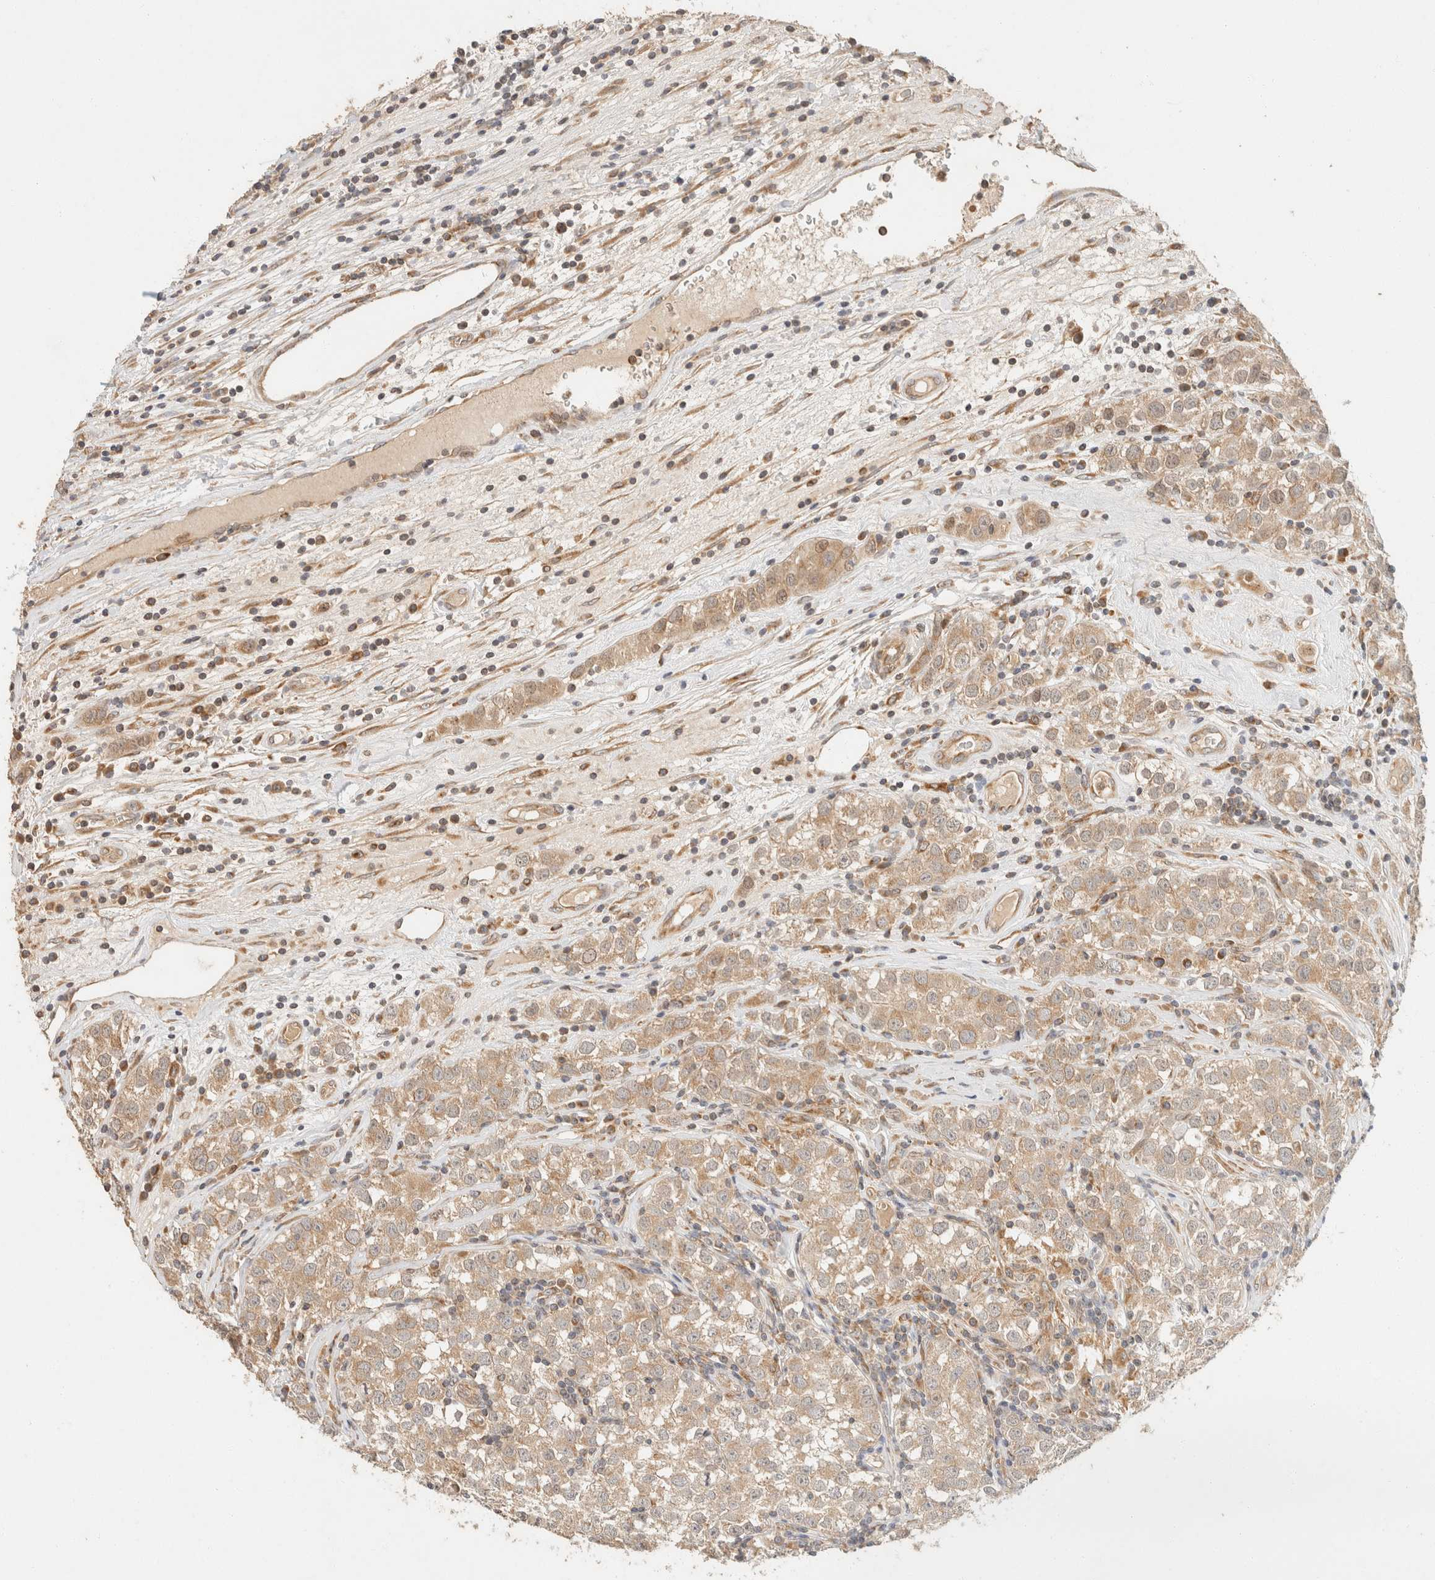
{"staining": {"intensity": "weak", "quantity": "25%-75%", "location": "cytoplasmic/membranous"}, "tissue": "testis cancer", "cell_type": "Tumor cells", "image_type": "cancer", "snomed": [{"axis": "morphology", "description": "Seminoma, NOS"}, {"axis": "morphology", "description": "Carcinoma, Embryonal, NOS"}, {"axis": "topography", "description": "Testis"}], "caption": "An image showing weak cytoplasmic/membranous expression in about 25%-75% of tumor cells in embryonal carcinoma (testis), as visualized by brown immunohistochemical staining.", "gene": "TACC1", "patient": {"sex": "male", "age": 43}}